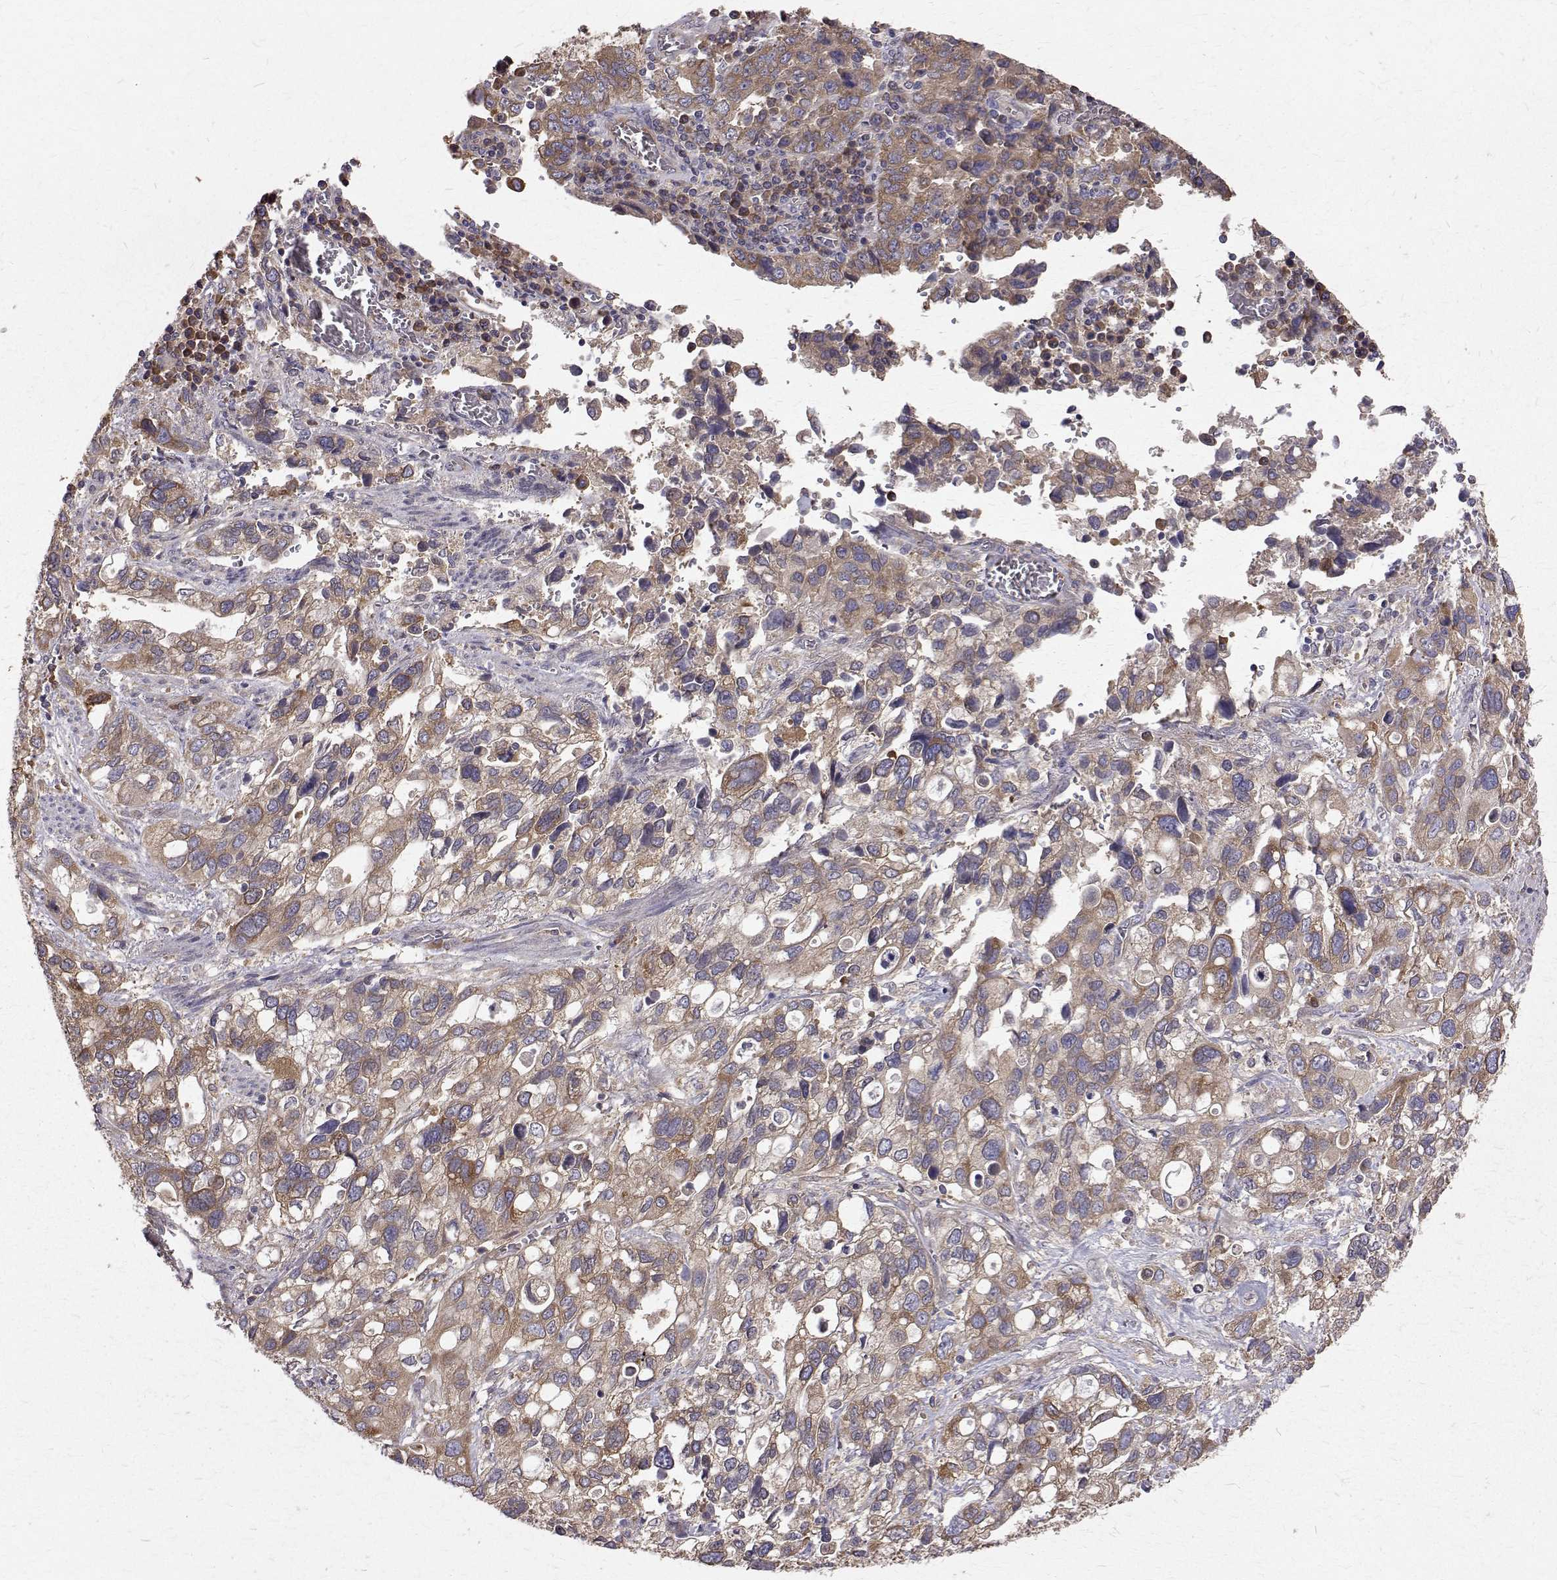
{"staining": {"intensity": "weak", "quantity": ">75%", "location": "cytoplasmic/membranous"}, "tissue": "stomach cancer", "cell_type": "Tumor cells", "image_type": "cancer", "snomed": [{"axis": "morphology", "description": "Adenocarcinoma, NOS"}, {"axis": "topography", "description": "Stomach, upper"}], "caption": "Stomach cancer (adenocarcinoma) stained with immunohistochemistry (IHC) shows weak cytoplasmic/membranous positivity in approximately >75% of tumor cells.", "gene": "FARSB", "patient": {"sex": "female", "age": 81}}